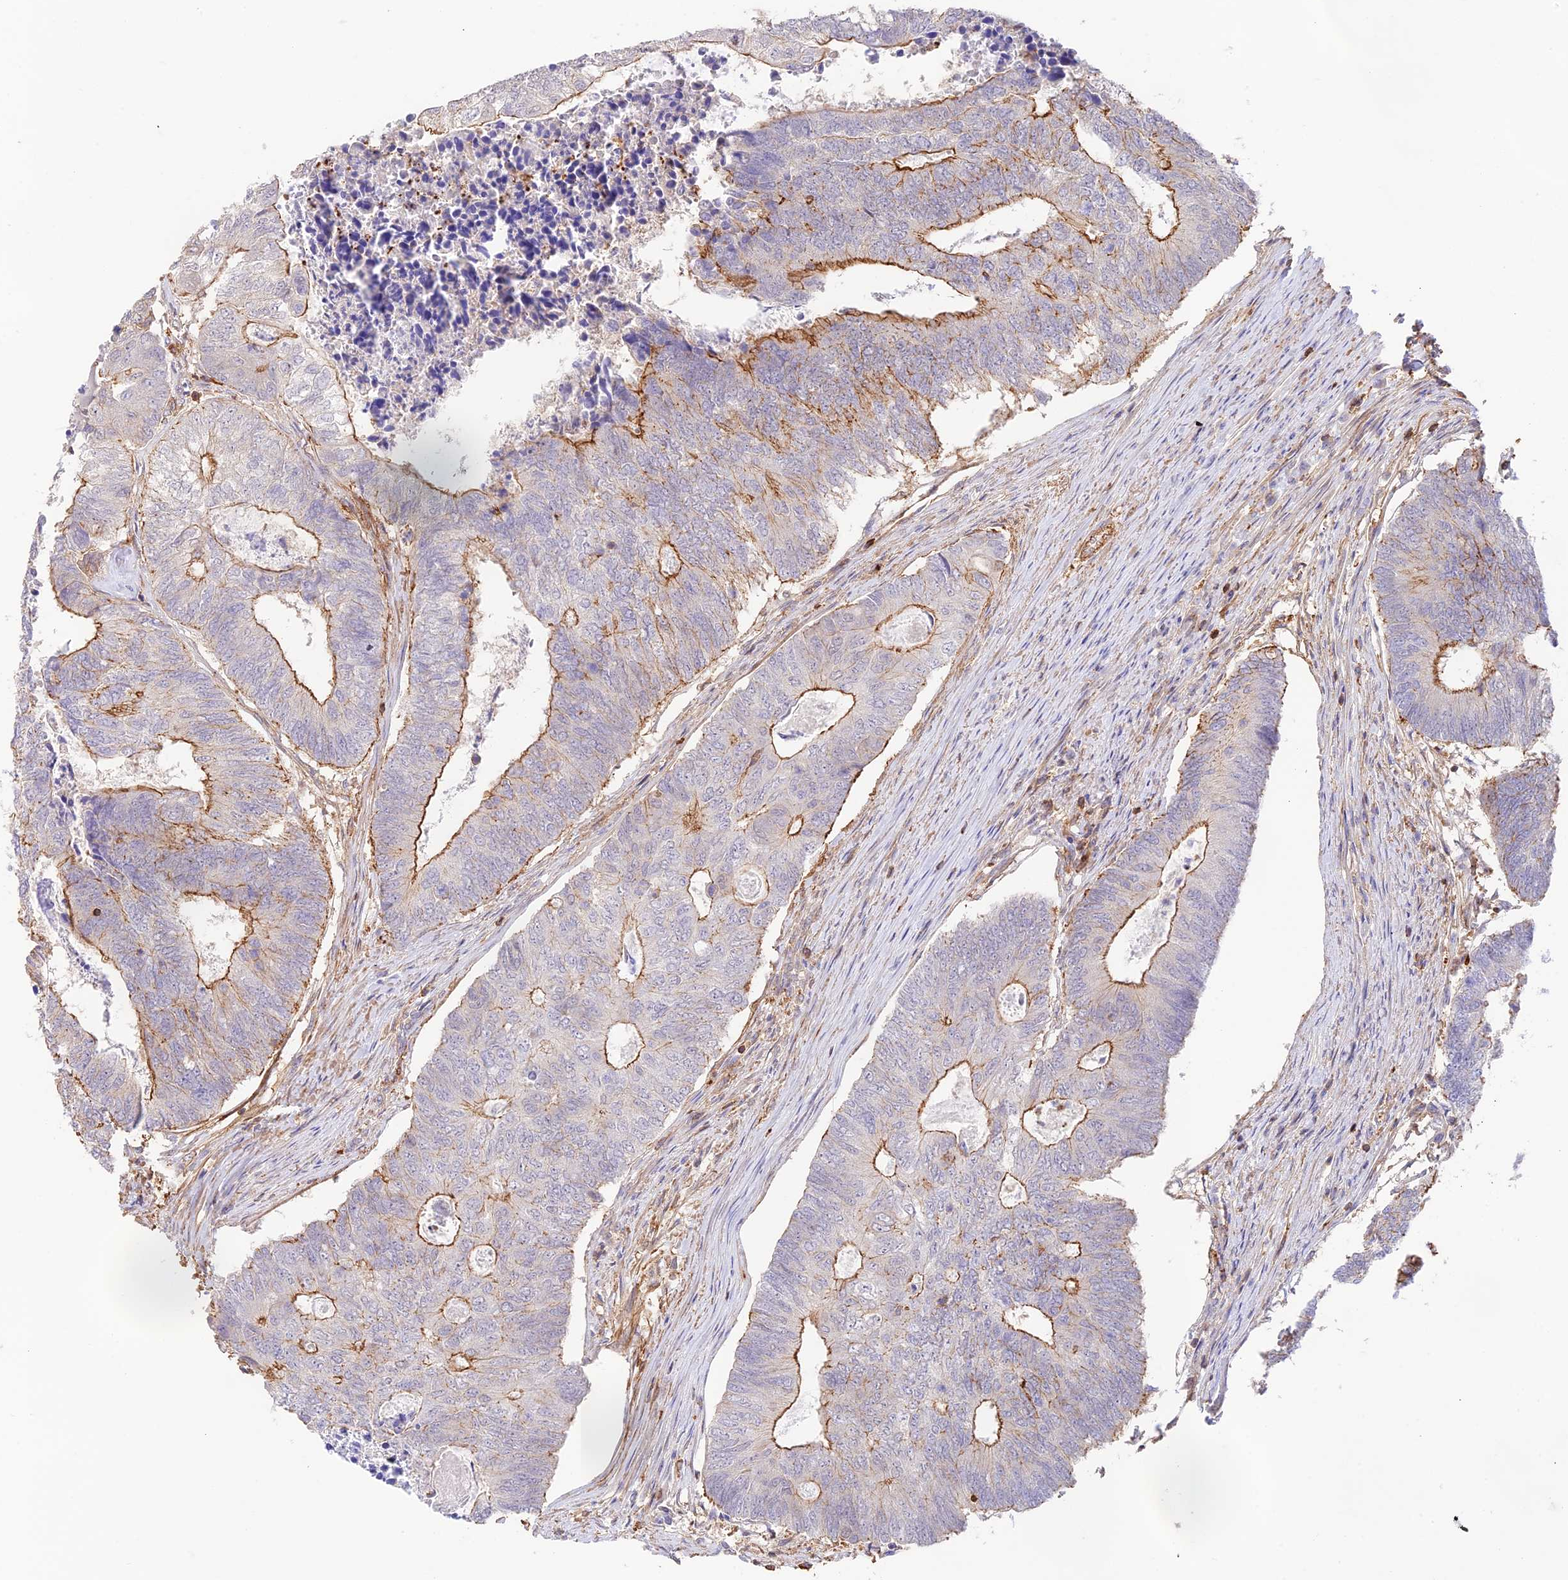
{"staining": {"intensity": "moderate", "quantity": "<25%", "location": "cytoplasmic/membranous"}, "tissue": "colorectal cancer", "cell_type": "Tumor cells", "image_type": "cancer", "snomed": [{"axis": "morphology", "description": "Adenocarcinoma, NOS"}, {"axis": "topography", "description": "Colon"}], "caption": "Colorectal cancer (adenocarcinoma) tissue exhibits moderate cytoplasmic/membranous staining in approximately <25% of tumor cells", "gene": "DENND1C", "patient": {"sex": "female", "age": 67}}